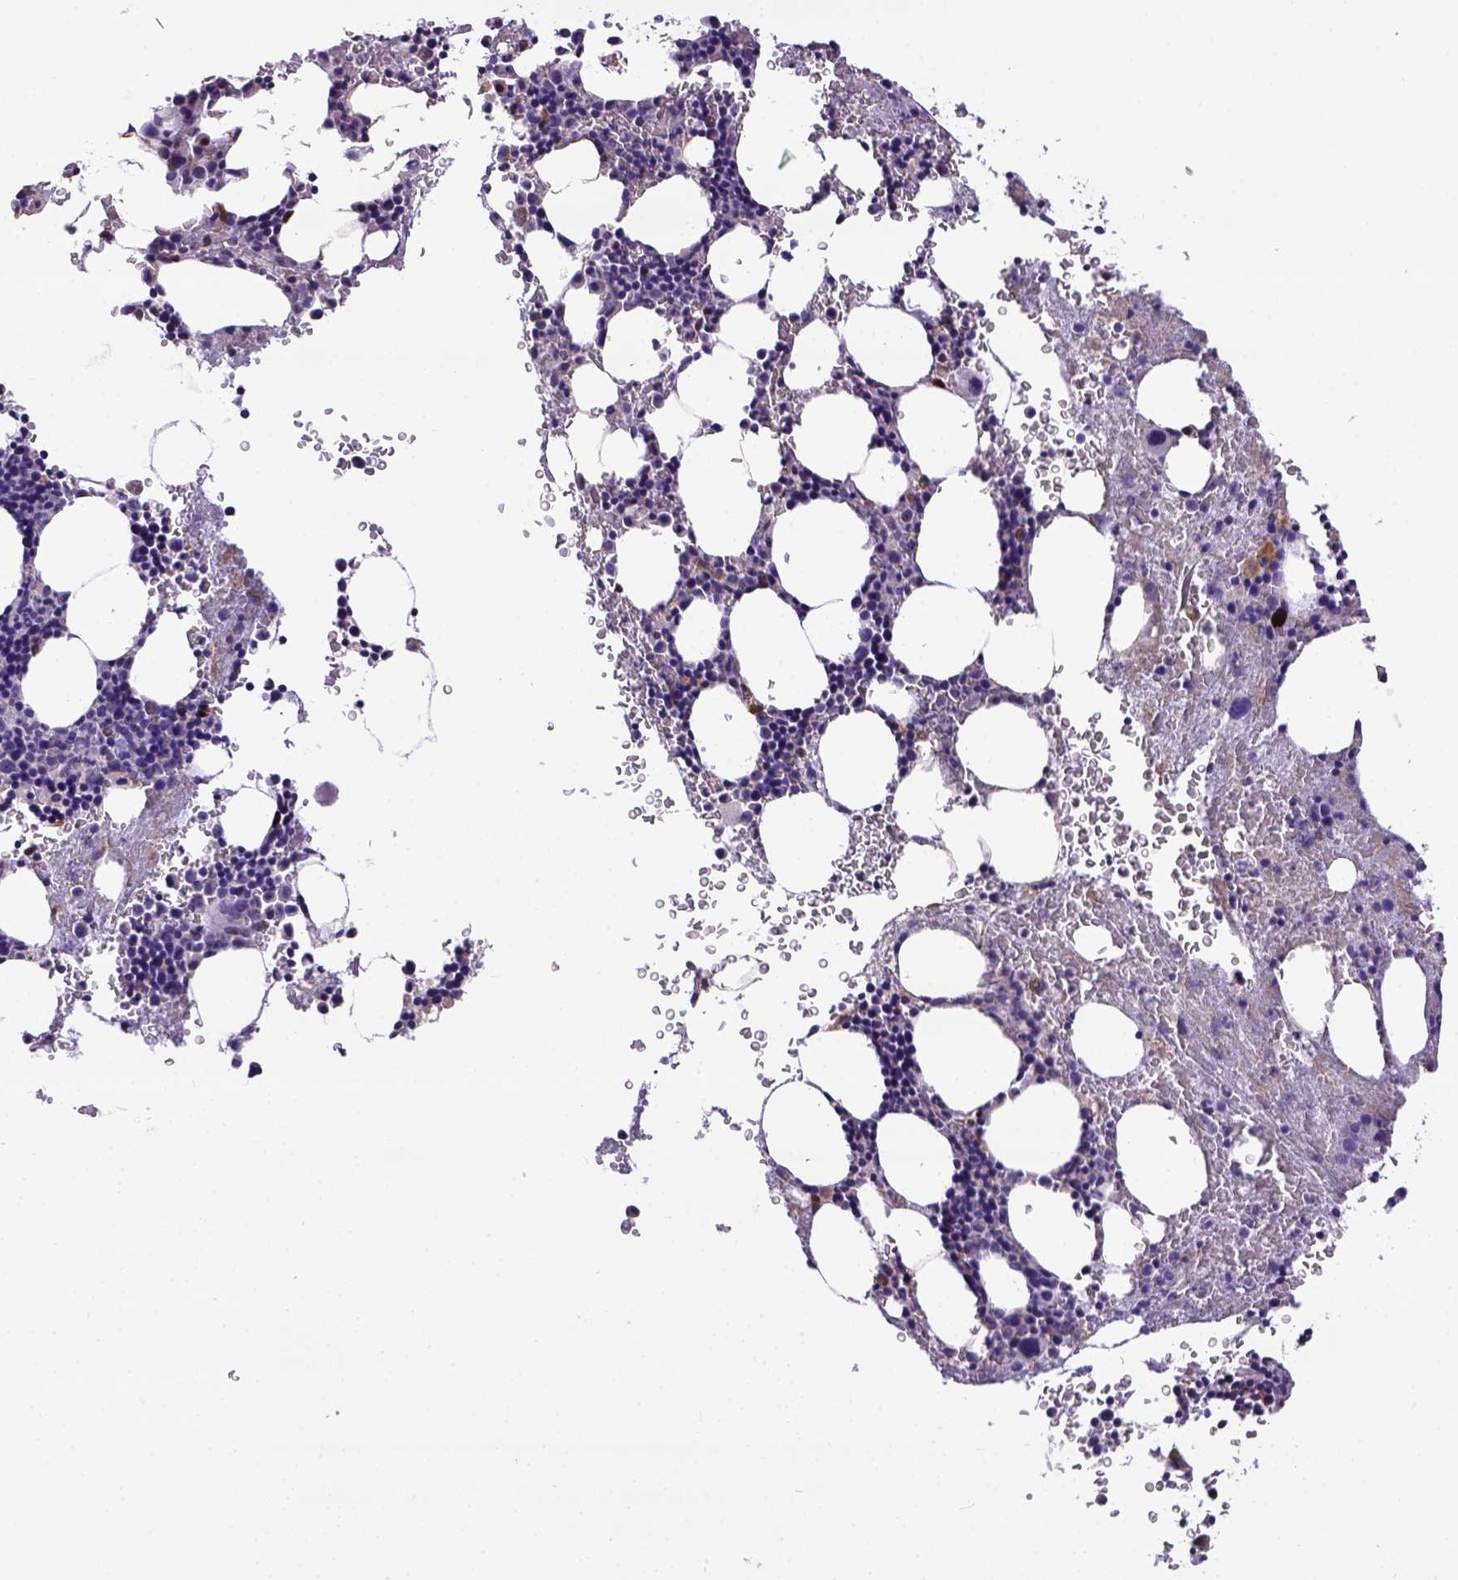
{"staining": {"intensity": "negative", "quantity": "none", "location": "none"}, "tissue": "bone marrow", "cell_type": "Hematopoietic cells", "image_type": "normal", "snomed": [{"axis": "morphology", "description": "Normal tissue, NOS"}, {"axis": "topography", "description": "Bone marrow"}], "caption": "High power microscopy histopathology image of an IHC photomicrograph of unremarkable bone marrow, revealing no significant positivity in hematopoietic cells. Nuclei are stained in blue.", "gene": "CDKN1A", "patient": {"sex": "male", "age": 77}}